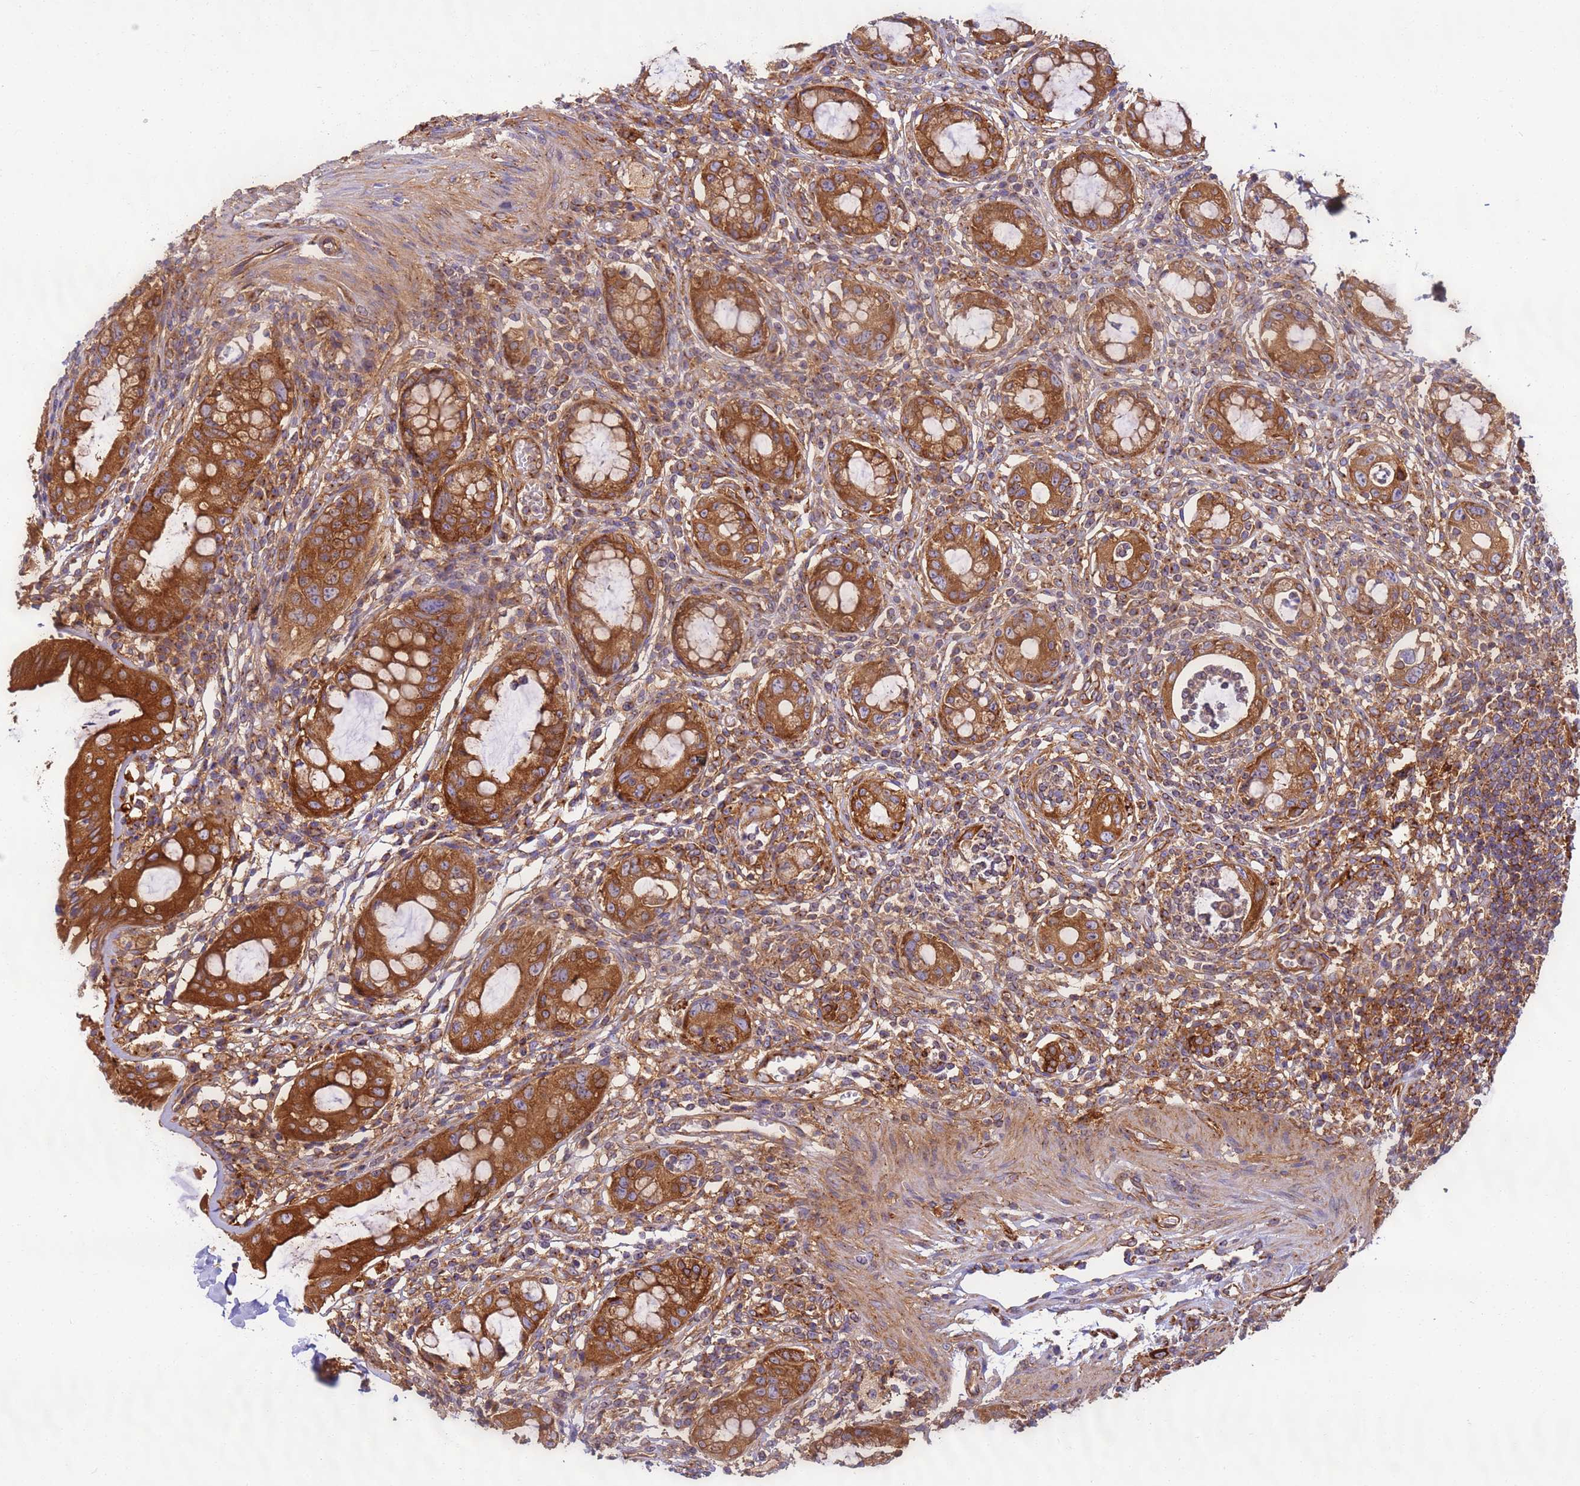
{"staining": {"intensity": "strong", "quantity": ">75%", "location": "cytoplasmic/membranous"}, "tissue": "rectum", "cell_type": "Glandular cells", "image_type": "normal", "snomed": [{"axis": "morphology", "description": "Normal tissue, NOS"}, {"axis": "topography", "description": "Rectum"}], "caption": "The image reveals immunohistochemical staining of benign rectum. There is strong cytoplasmic/membranous staining is identified in about >75% of glandular cells. (DAB IHC with brightfield microscopy, high magnification).", "gene": "DYNC1I2", "patient": {"sex": "female", "age": 57}}